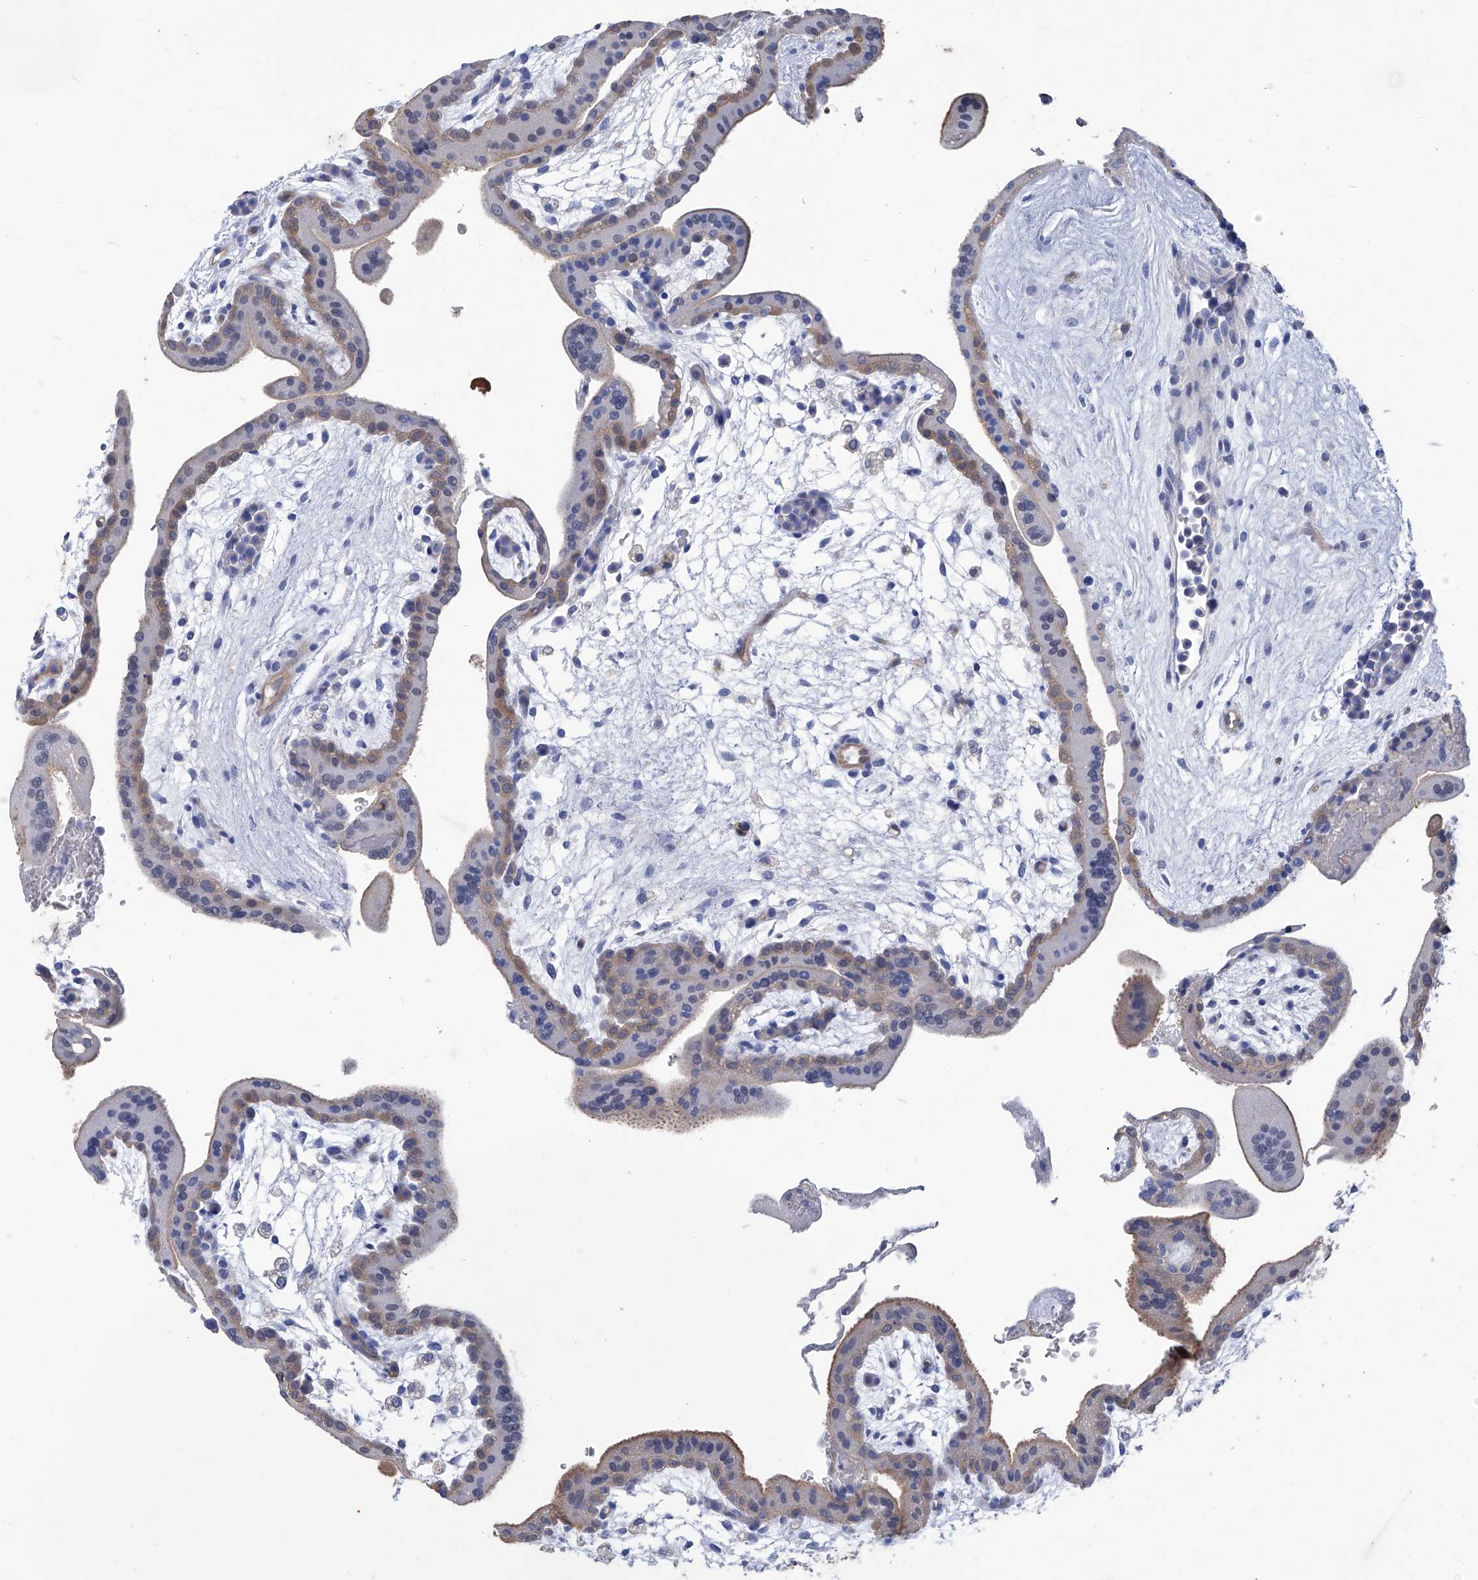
{"staining": {"intensity": "moderate", "quantity": "25%-75%", "location": "cytoplasmic/membranous"}, "tissue": "placenta", "cell_type": "Trophoblastic cells", "image_type": "normal", "snomed": [{"axis": "morphology", "description": "Normal tissue, NOS"}, {"axis": "topography", "description": "Placenta"}], "caption": "Immunohistochemical staining of normal human placenta displays moderate cytoplasmic/membranous protein positivity in about 25%-75% of trophoblastic cells. Using DAB (3,3'-diaminobenzidine) (brown) and hematoxylin (blue) stains, captured at high magnification using brightfield microscopy.", "gene": "SMS", "patient": {"sex": "female", "age": 35}}